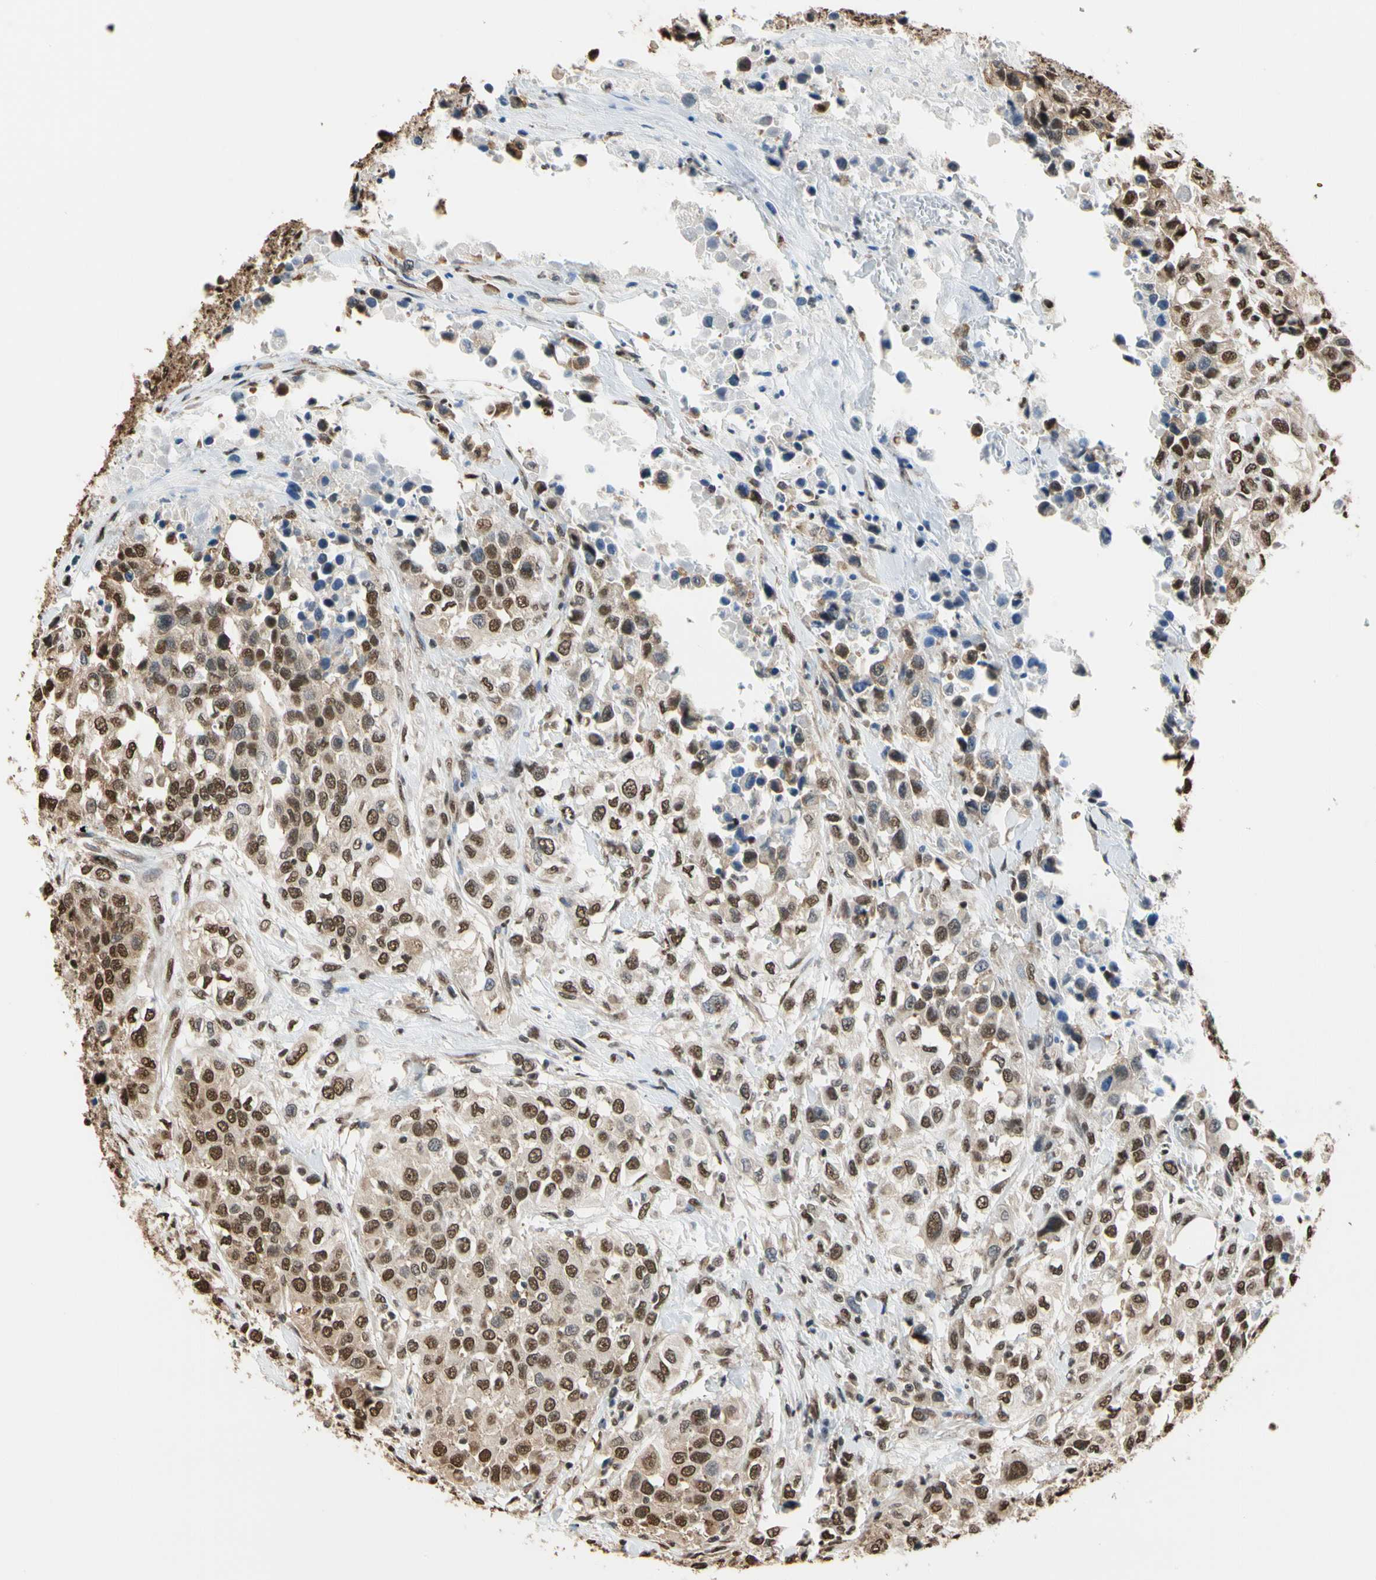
{"staining": {"intensity": "moderate", "quantity": ">75%", "location": "cytoplasmic/membranous,nuclear"}, "tissue": "urothelial cancer", "cell_type": "Tumor cells", "image_type": "cancer", "snomed": [{"axis": "morphology", "description": "Urothelial carcinoma, High grade"}, {"axis": "topography", "description": "Urinary bladder"}], "caption": "High-magnification brightfield microscopy of urothelial cancer stained with DAB (3,3'-diaminobenzidine) (brown) and counterstained with hematoxylin (blue). tumor cells exhibit moderate cytoplasmic/membranous and nuclear expression is present in about>75% of cells. The protein of interest is stained brown, and the nuclei are stained in blue (DAB (3,3'-diaminobenzidine) IHC with brightfield microscopy, high magnification).", "gene": "HNRNPK", "patient": {"sex": "female", "age": 80}}